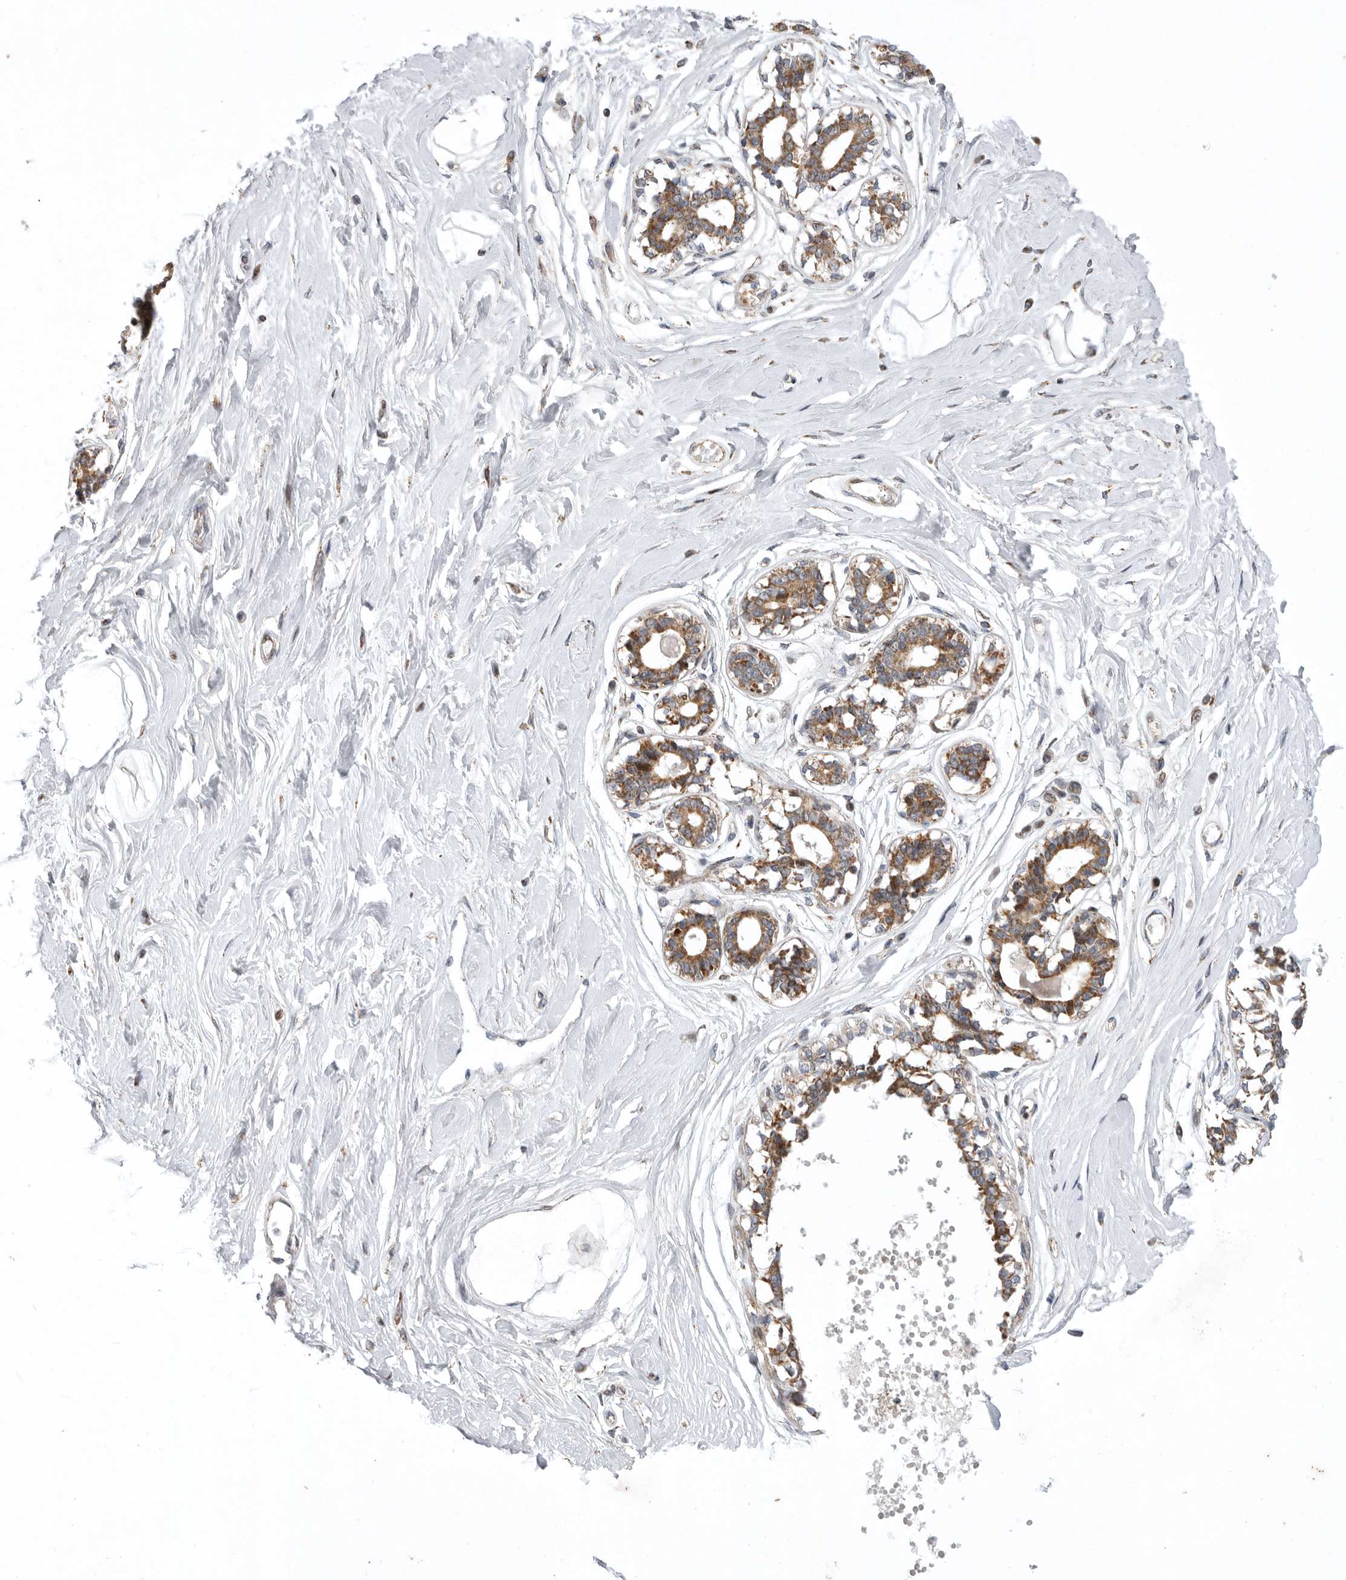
{"staining": {"intensity": "negative", "quantity": "none", "location": "none"}, "tissue": "breast", "cell_type": "Adipocytes", "image_type": "normal", "snomed": [{"axis": "morphology", "description": "Normal tissue, NOS"}, {"axis": "topography", "description": "Breast"}], "caption": "Immunohistochemical staining of normal breast displays no significant positivity in adipocytes.", "gene": "MPZL1", "patient": {"sex": "female", "age": 45}}